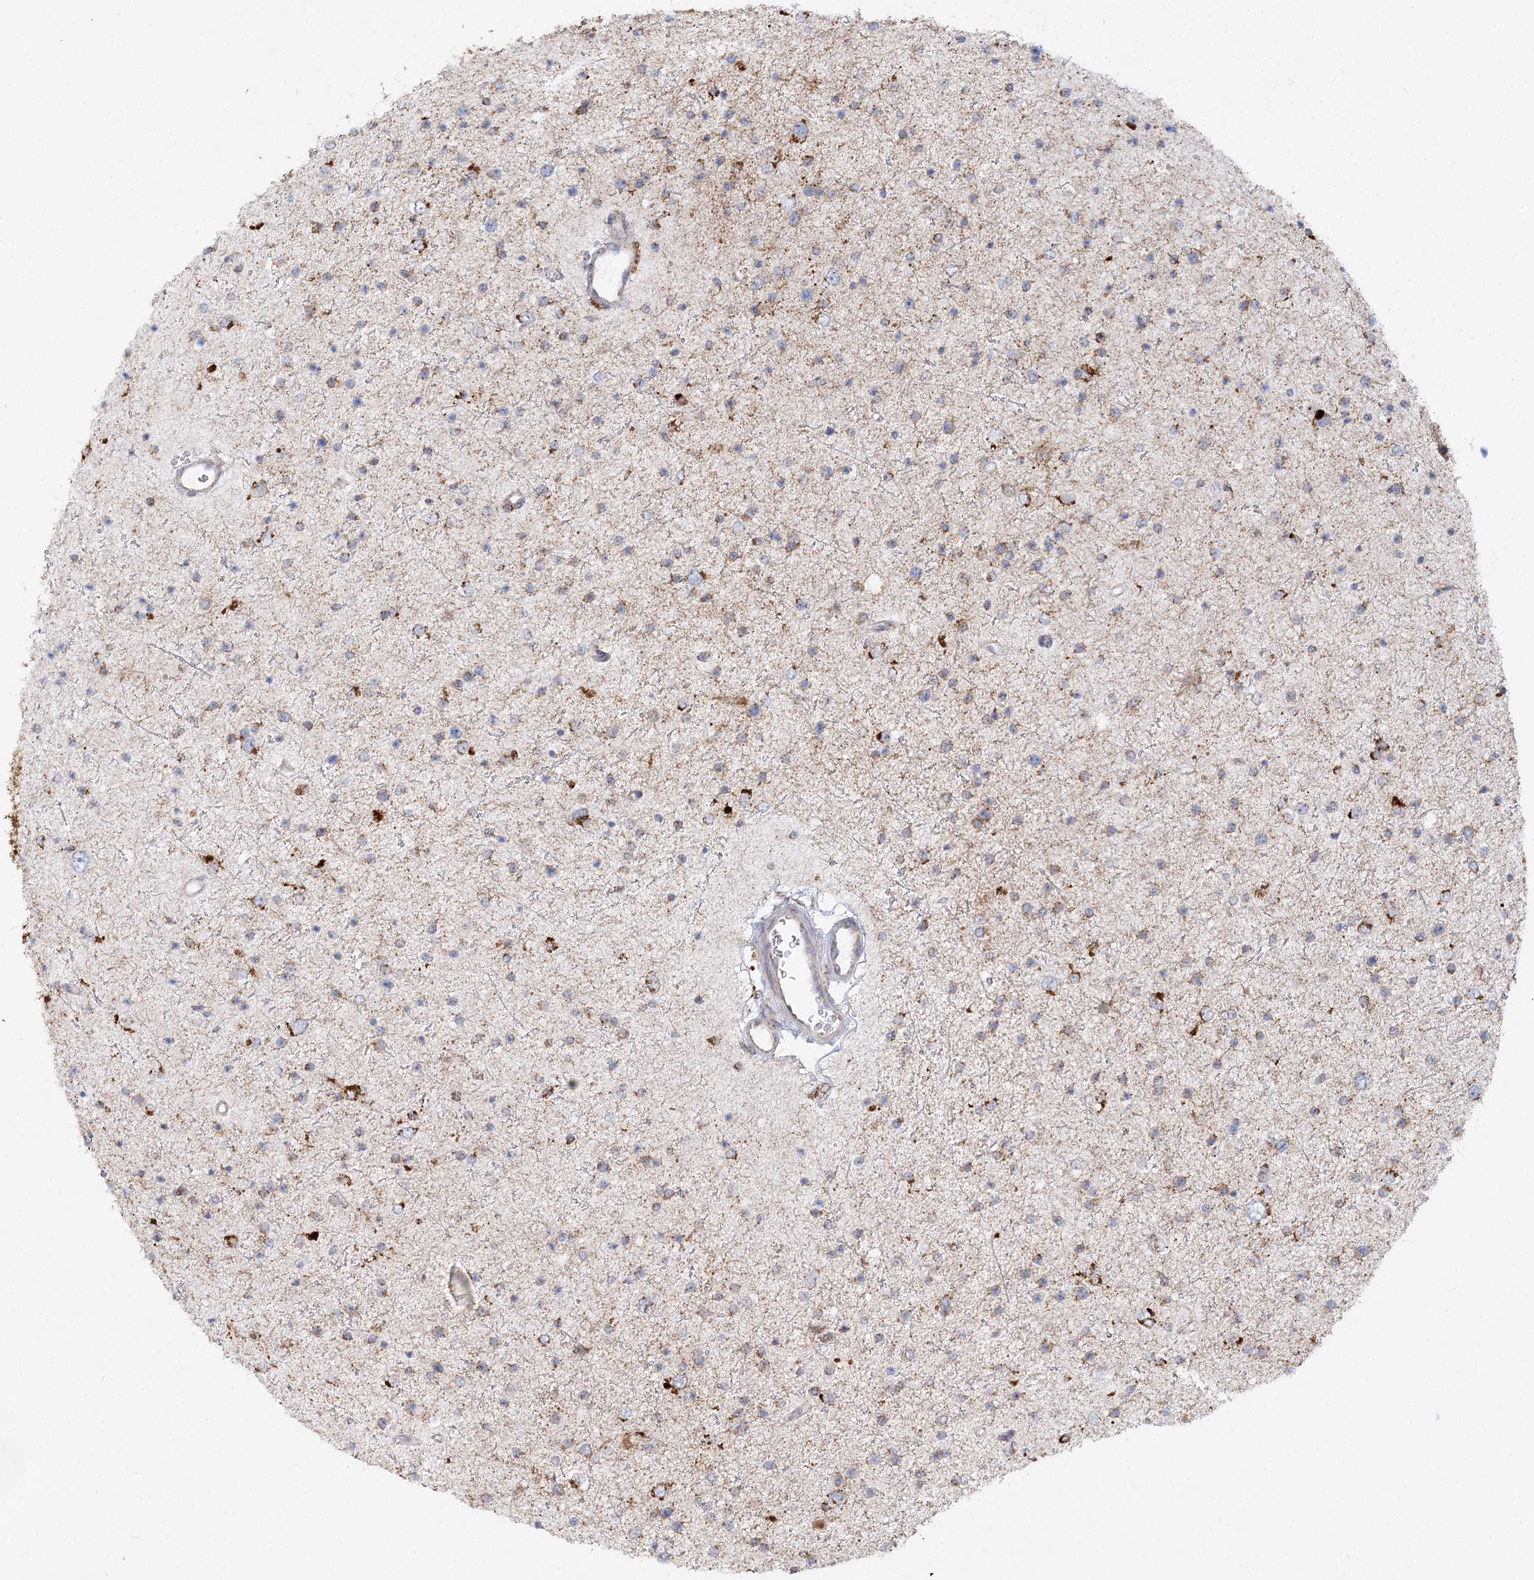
{"staining": {"intensity": "strong", "quantity": "<25%", "location": "cytoplasmic/membranous"}, "tissue": "glioma", "cell_type": "Tumor cells", "image_type": "cancer", "snomed": [{"axis": "morphology", "description": "Glioma, malignant, Low grade"}, {"axis": "topography", "description": "Brain"}], "caption": "This photomicrograph shows immunohistochemistry staining of malignant glioma (low-grade), with medium strong cytoplasmic/membranous positivity in about <25% of tumor cells.", "gene": "TAS1R1", "patient": {"sex": "female", "age": 37}}